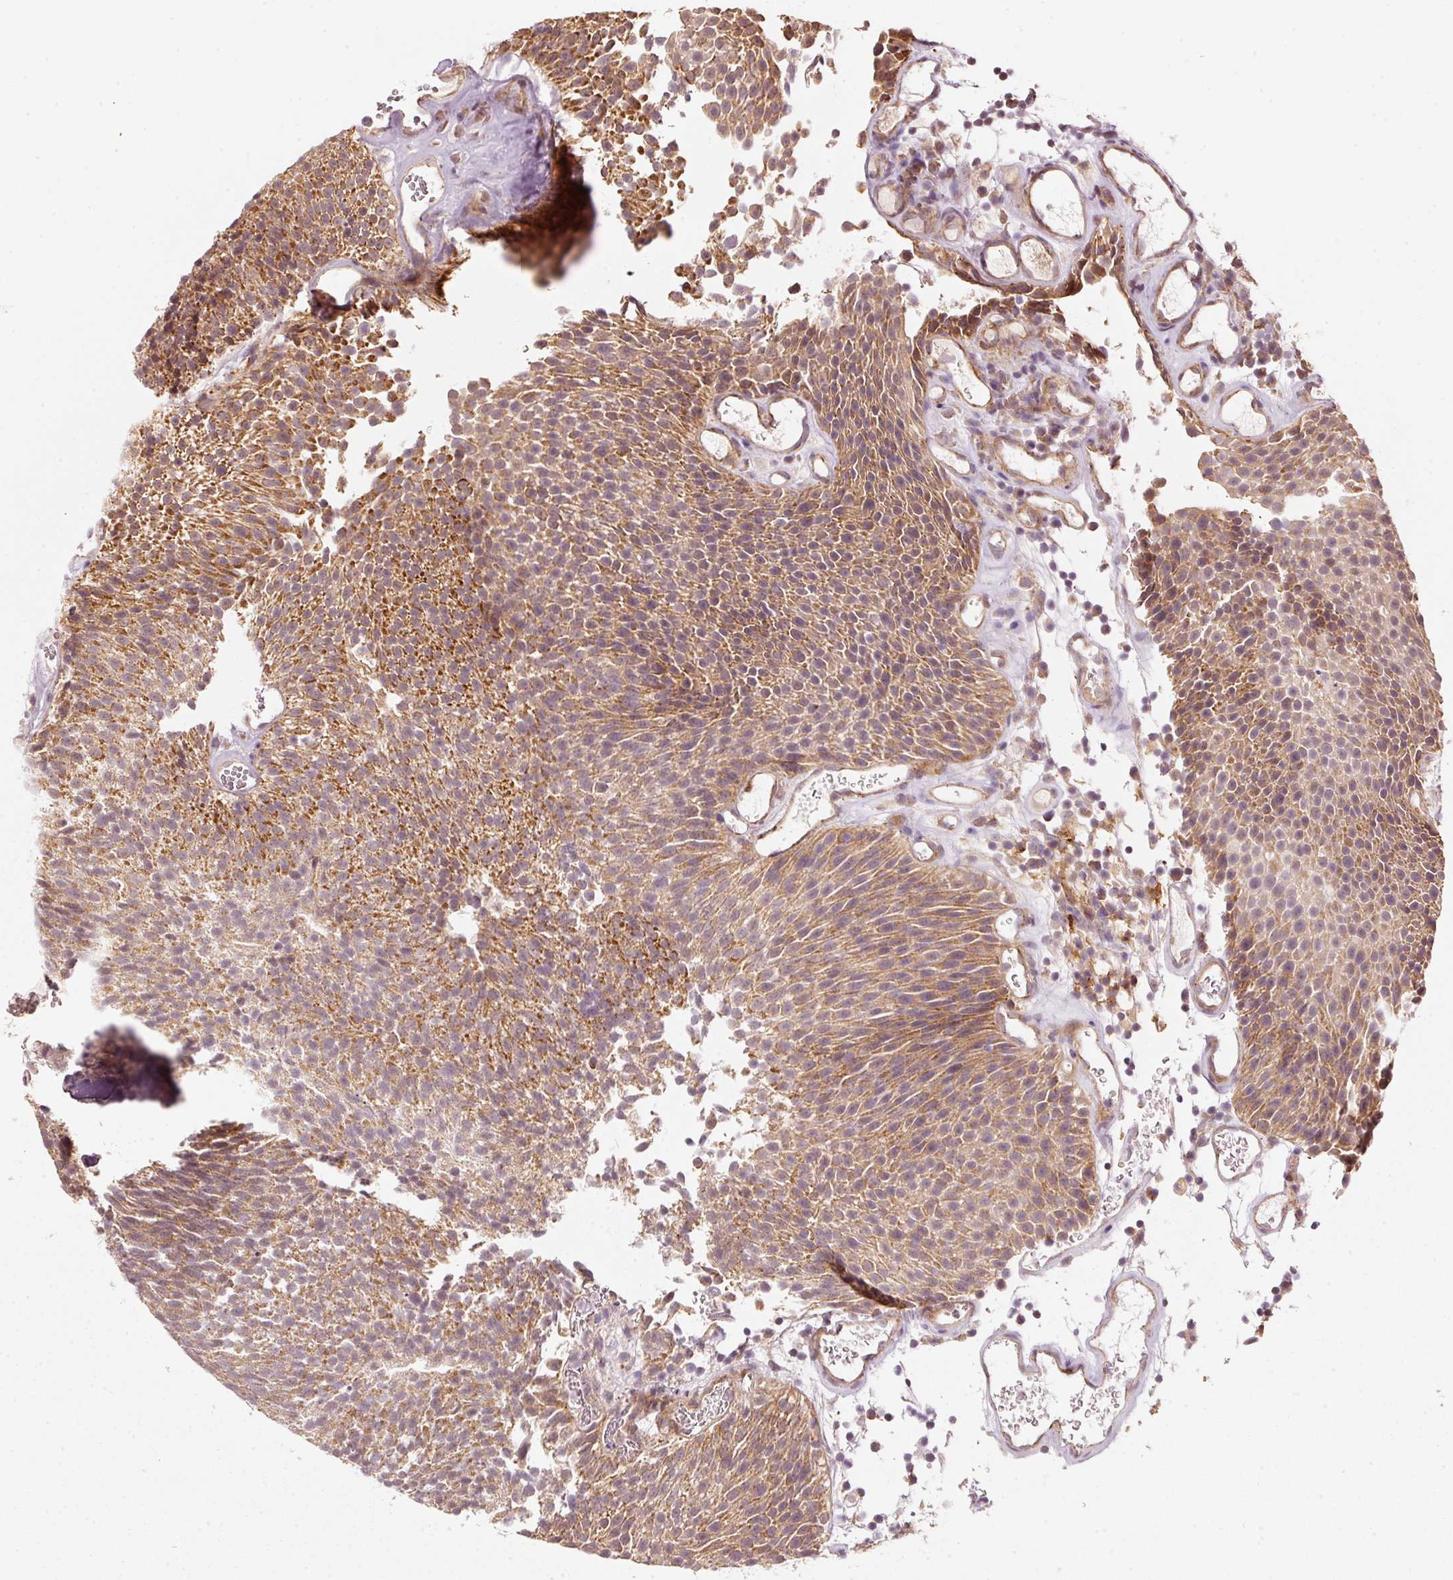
{"staining": {"intensity": "moderate", "quantity": ">75%", "location": "cytoplasmic/membranous"}, "tissue": "urothelial cancer", "cell_type": "Tumor cells", "image_type": "cancer", "snomed": [{"axis": "morphology", "description": "Urothelial carcinoma, Low grade"}, {"axis": "topography", "description": "Urinary bladder"}], "caption": "Moderate cytoplasmic/membranous positivity is appreciated in approximately >75% of tumor cells in urothelial cancer. (DAB = brown stain, brightfield microscopy at high magnification).", "gene": "ARHGAP22", "patient": {"sex": "female", "age": 79}}